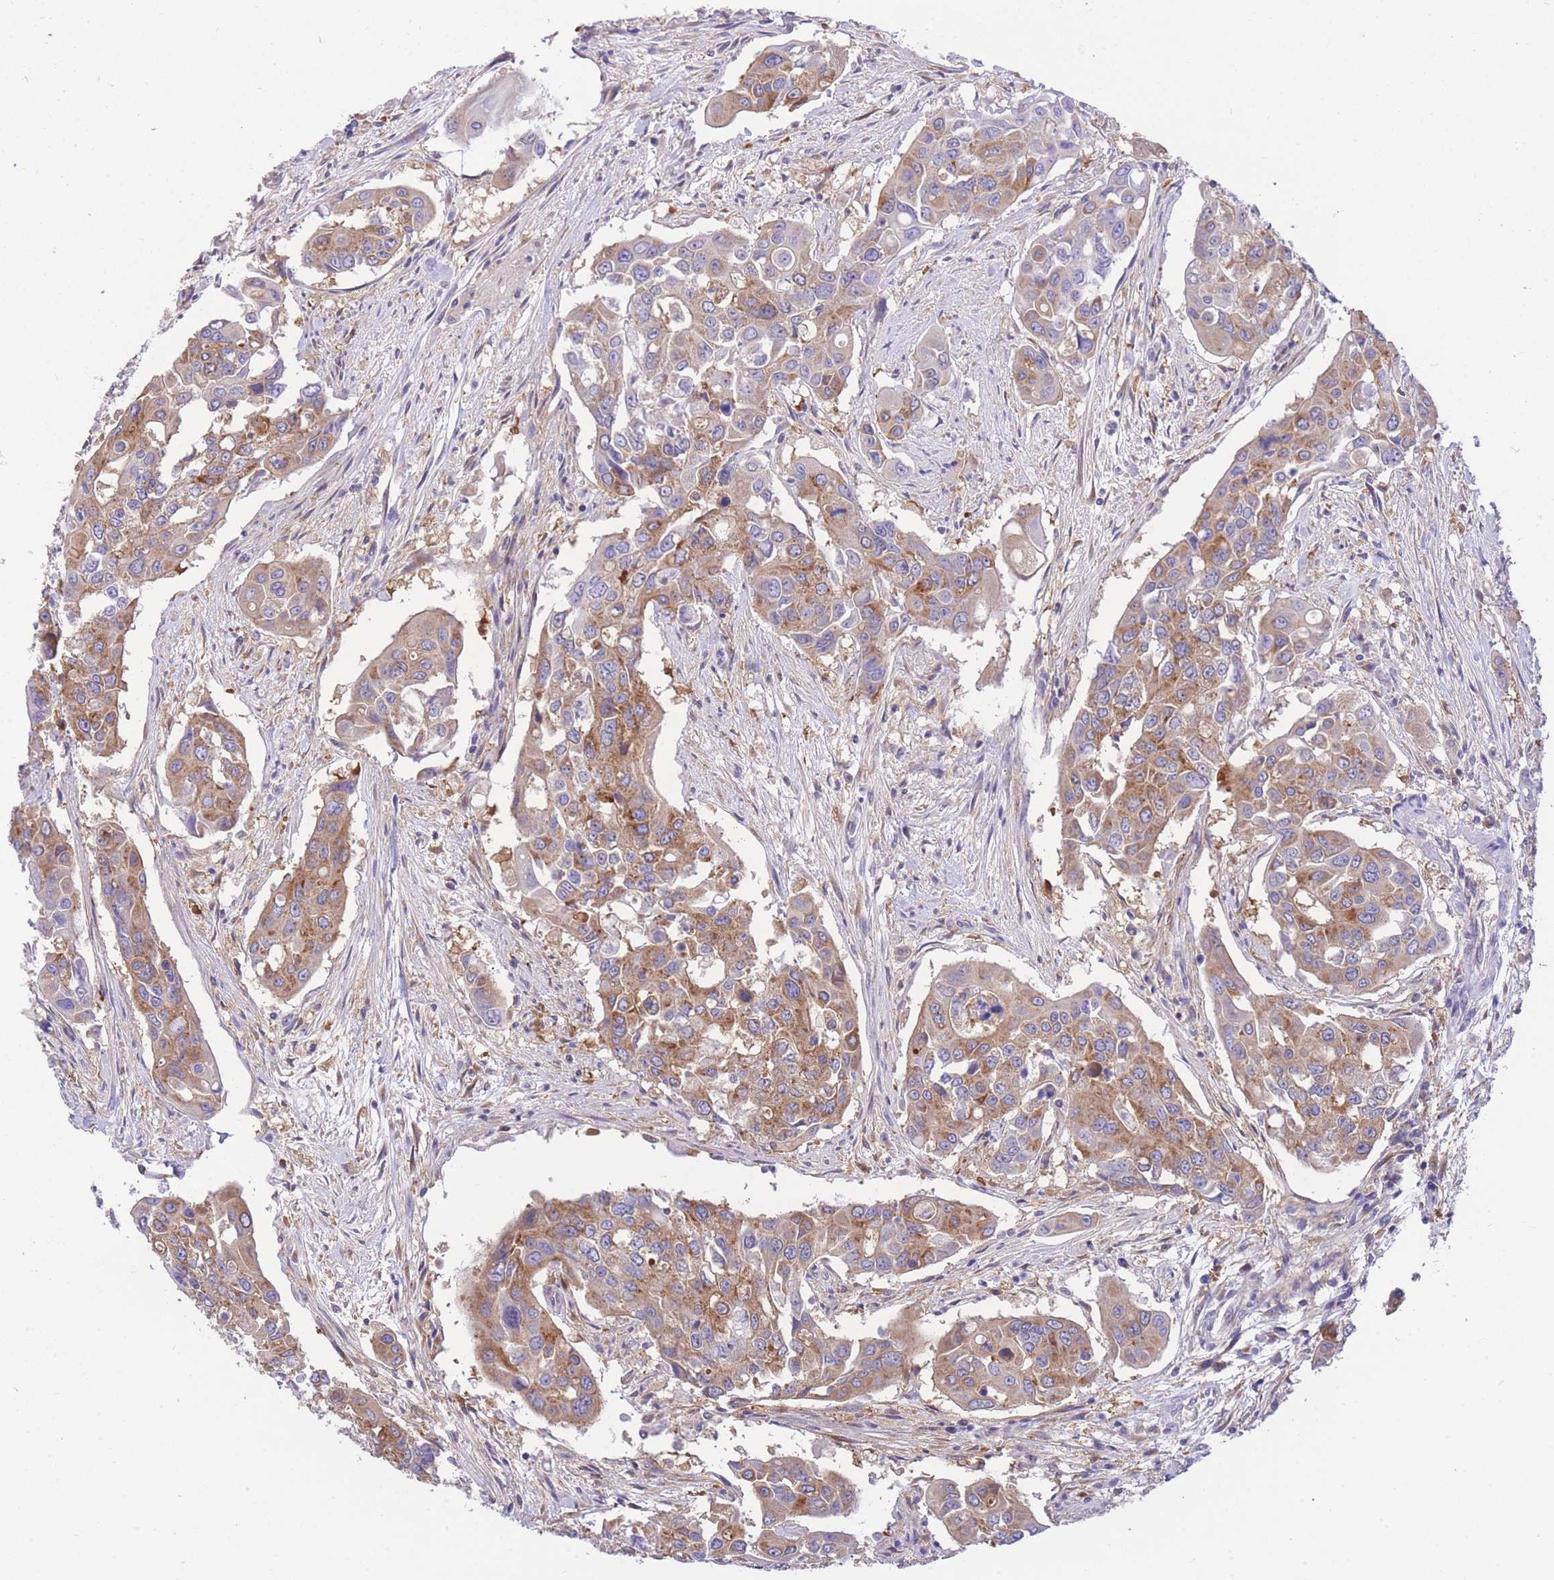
{"staining": {"intensity": "moderate", "quantity": ">75%", "location": "cytoplasmic/membranous"}, "tissue": "colorectal cancer", "cell_type": "Tumor cells", "image_type": "cancer", "snomed": [{"axis": "morphology", "description": "Adenocarcinoma, NOS"}, {"axis": "topography", "description": "Colon"}], "caption": "Immunohistochemical staining of human adenocarcinoma (colorectal) reveals medium levels of moderate cytoplasmic/membranous protein staining in approximately >75% of tumor cells. (DAB IHC, brown staining for protein, blue staining for nuclei).", "gene": "NAMPT", "patient": {"sex": "male", "age": 77}}